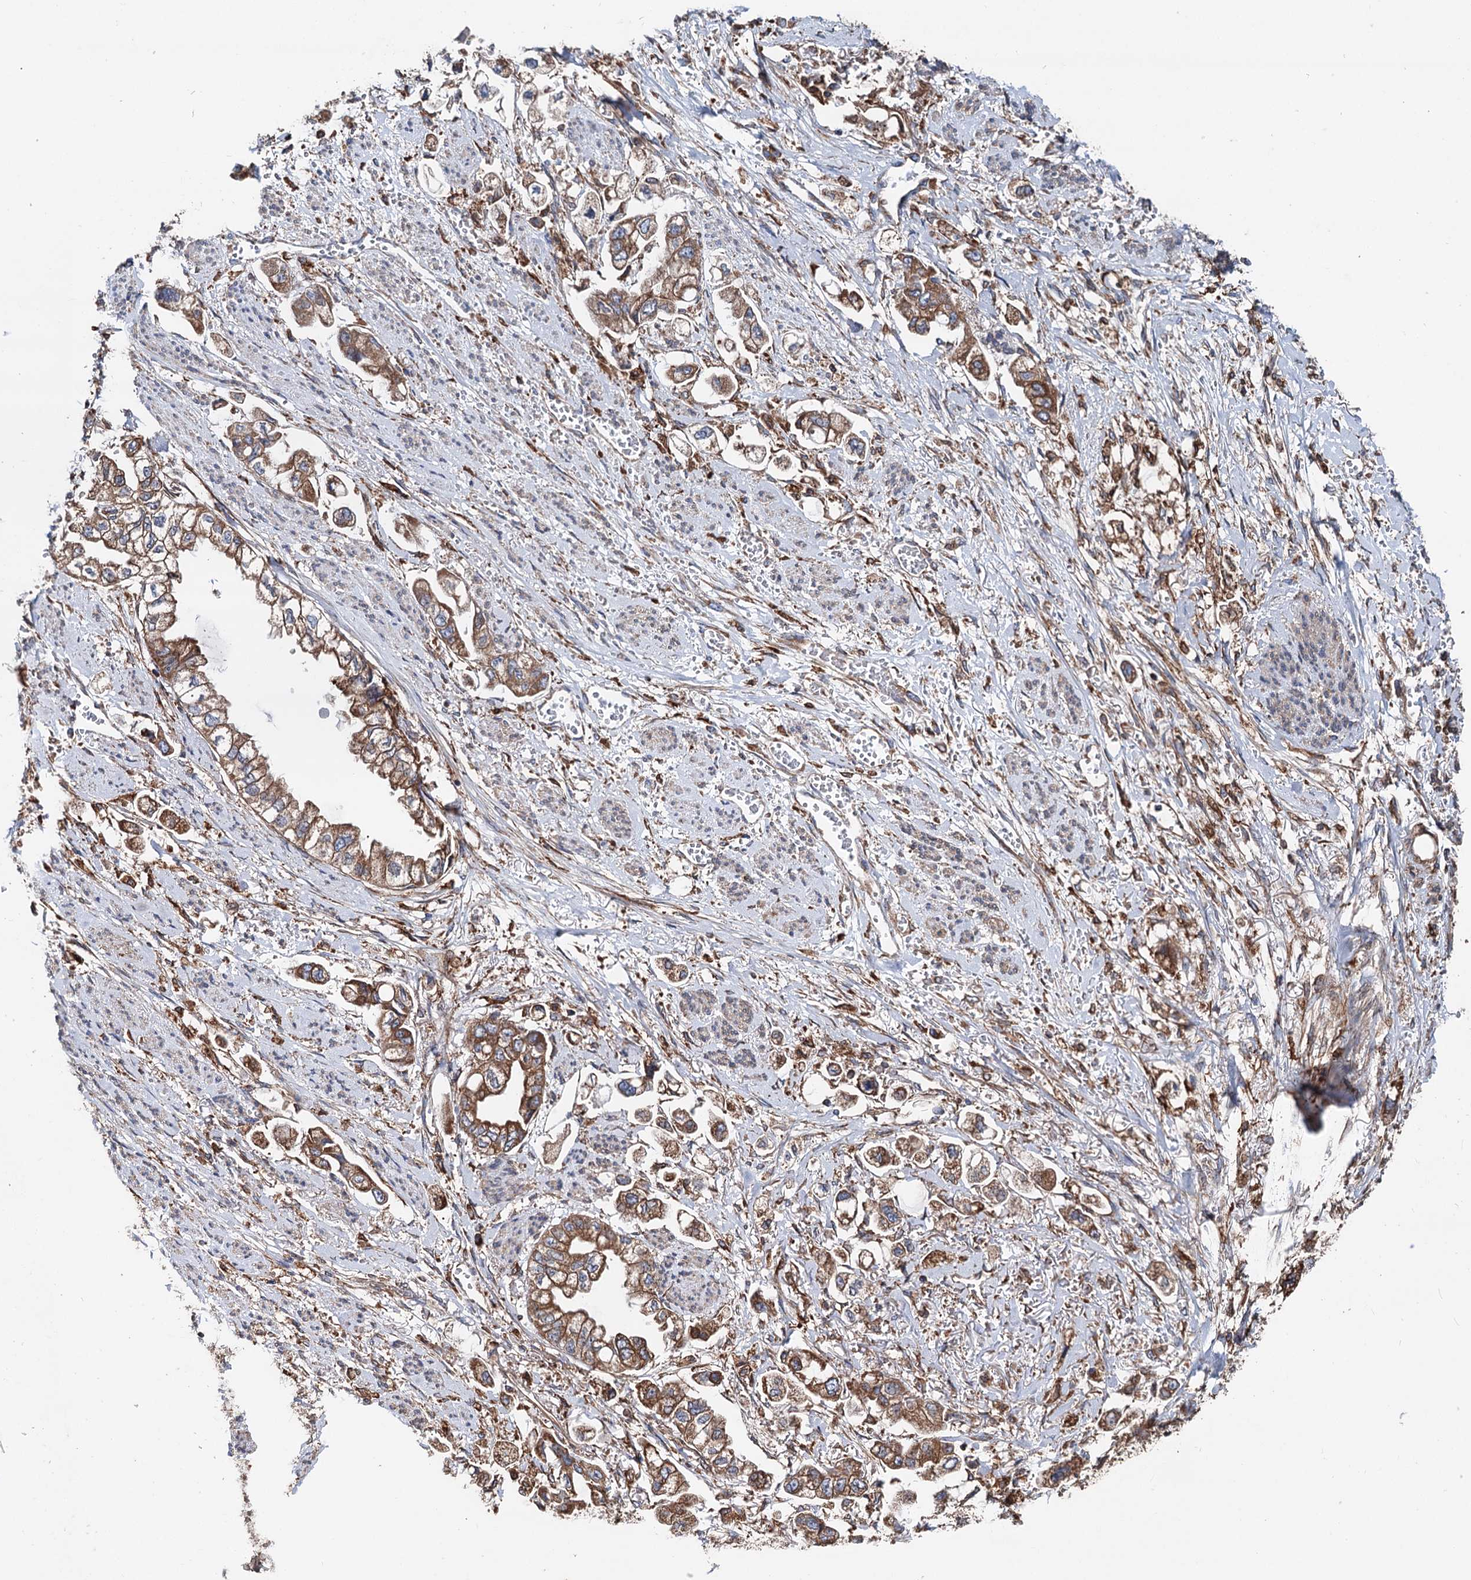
{"staining": {"intensity": "moderate", "quantity": ">75%", "location": "cytoplasmic/membranous"}, "tissue": "stomach cancer", "cell_type": "Tumor cells", "image_type": "cancer", "snomed": [{"axis": "morphology", "description": "Adenocarcinoma, NOS"}, {"axis": "topography", "description": "Stomach"}], "caption": "Immunohistochemical staining of stomach cancer displays medium levels of moderate cytoplasmic/membranous expression in about >75% of tumor cells.", "gene": "ERP29", "patient": {"sex": "male", "age": 62}}